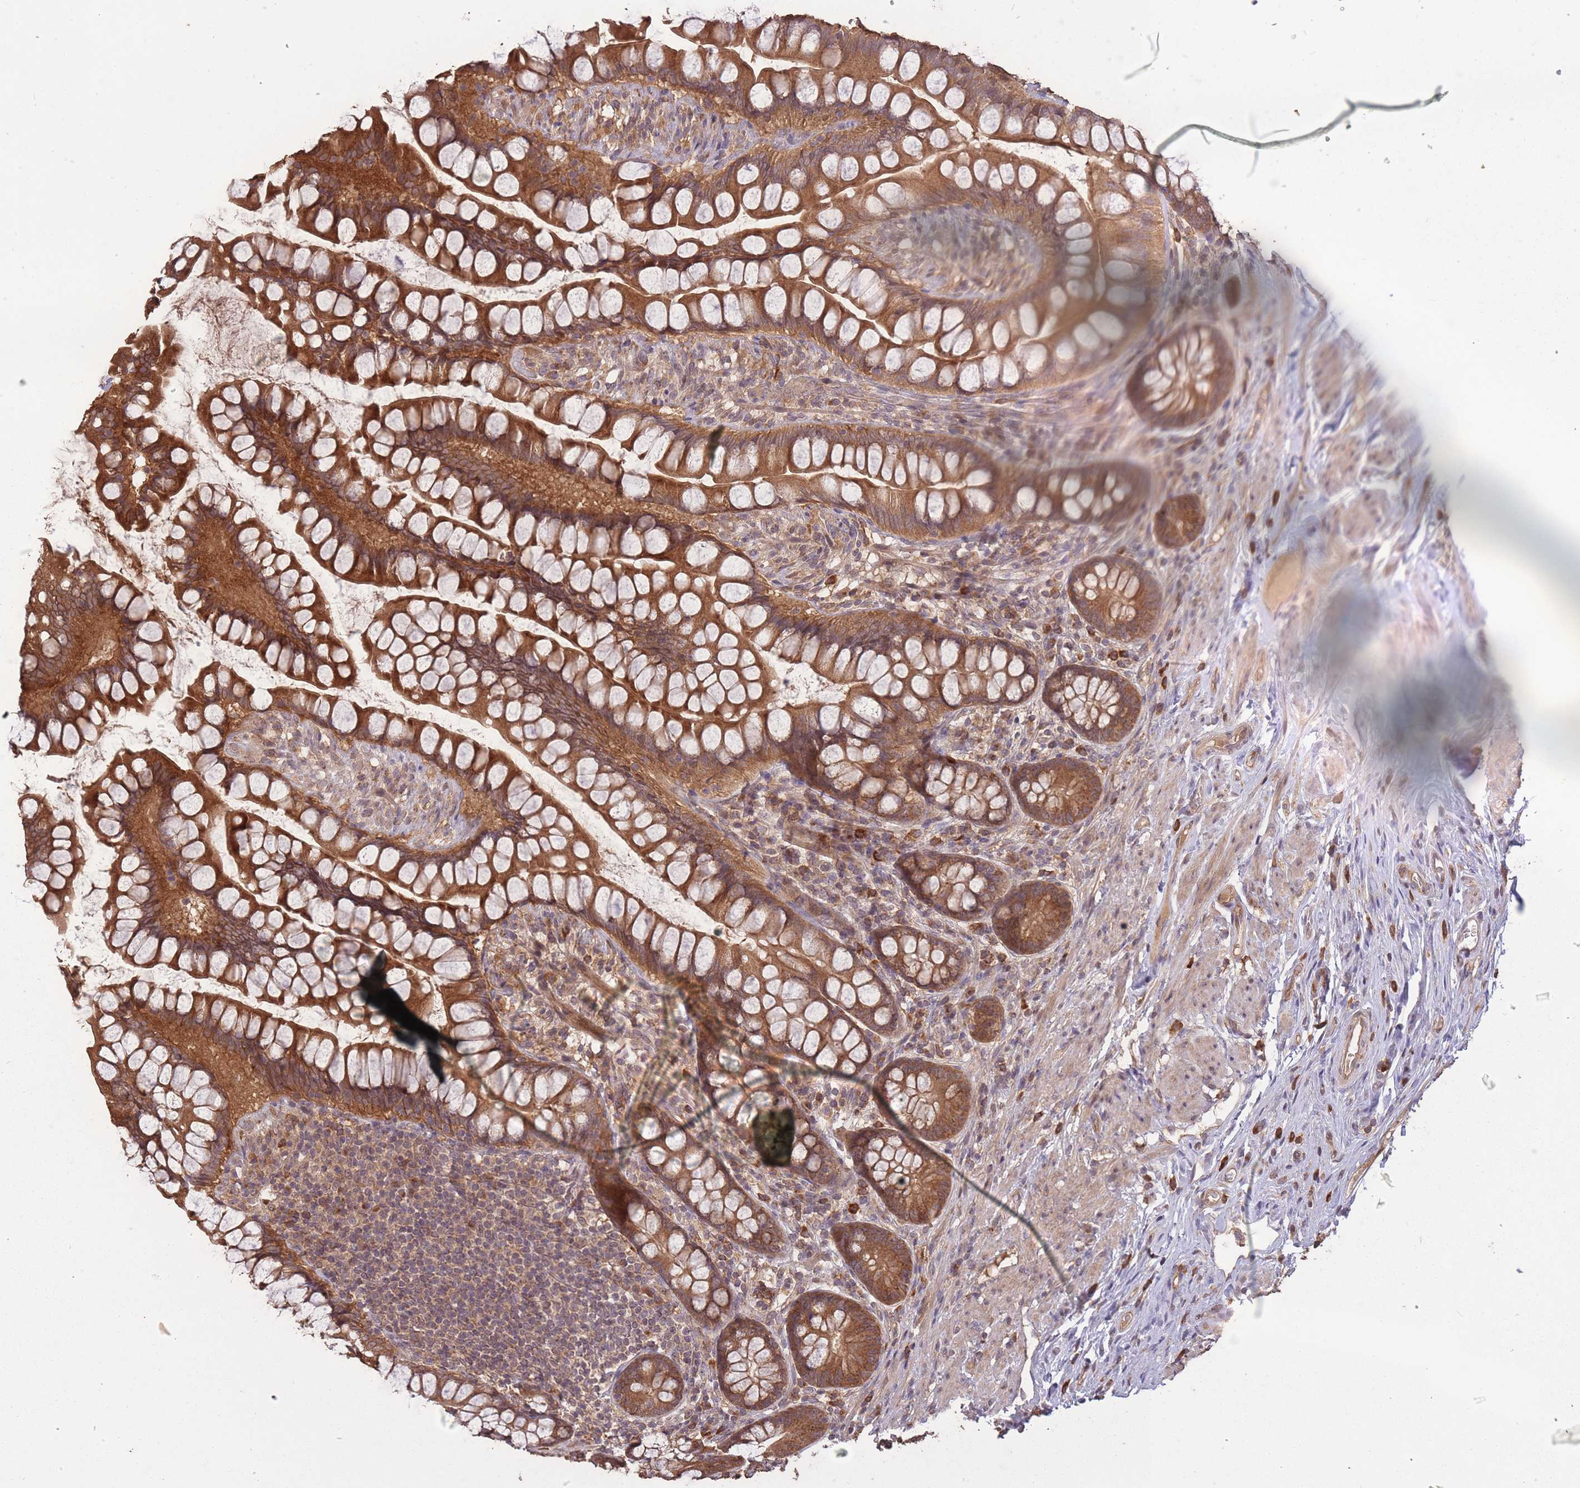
{"staining": {"intensity": "strong", "quantity": ">75%", "location": "cytoplasmic/membranous"}, "tissue": "small intestine", "cell_type": "Glandular cells", "image_type": "normal", "snomed": [{"axis": "morphology", "description": "Normal tissue, NOS"}, {"axis": "topography", "description": "Small intestine"}], "caption": "An IHC micrograph of unremarkable tissue is shown. Protein staining in brown shows strong cytoplasmic/membranous positivity in small intestine within glandular cells. The staining was performed using DAB, with brown indicating positive protein expression. Nuclei are stained blue with hematoxylin.", "gene": "ERBB3", "patient": {"sex": "male", "age": 70}}